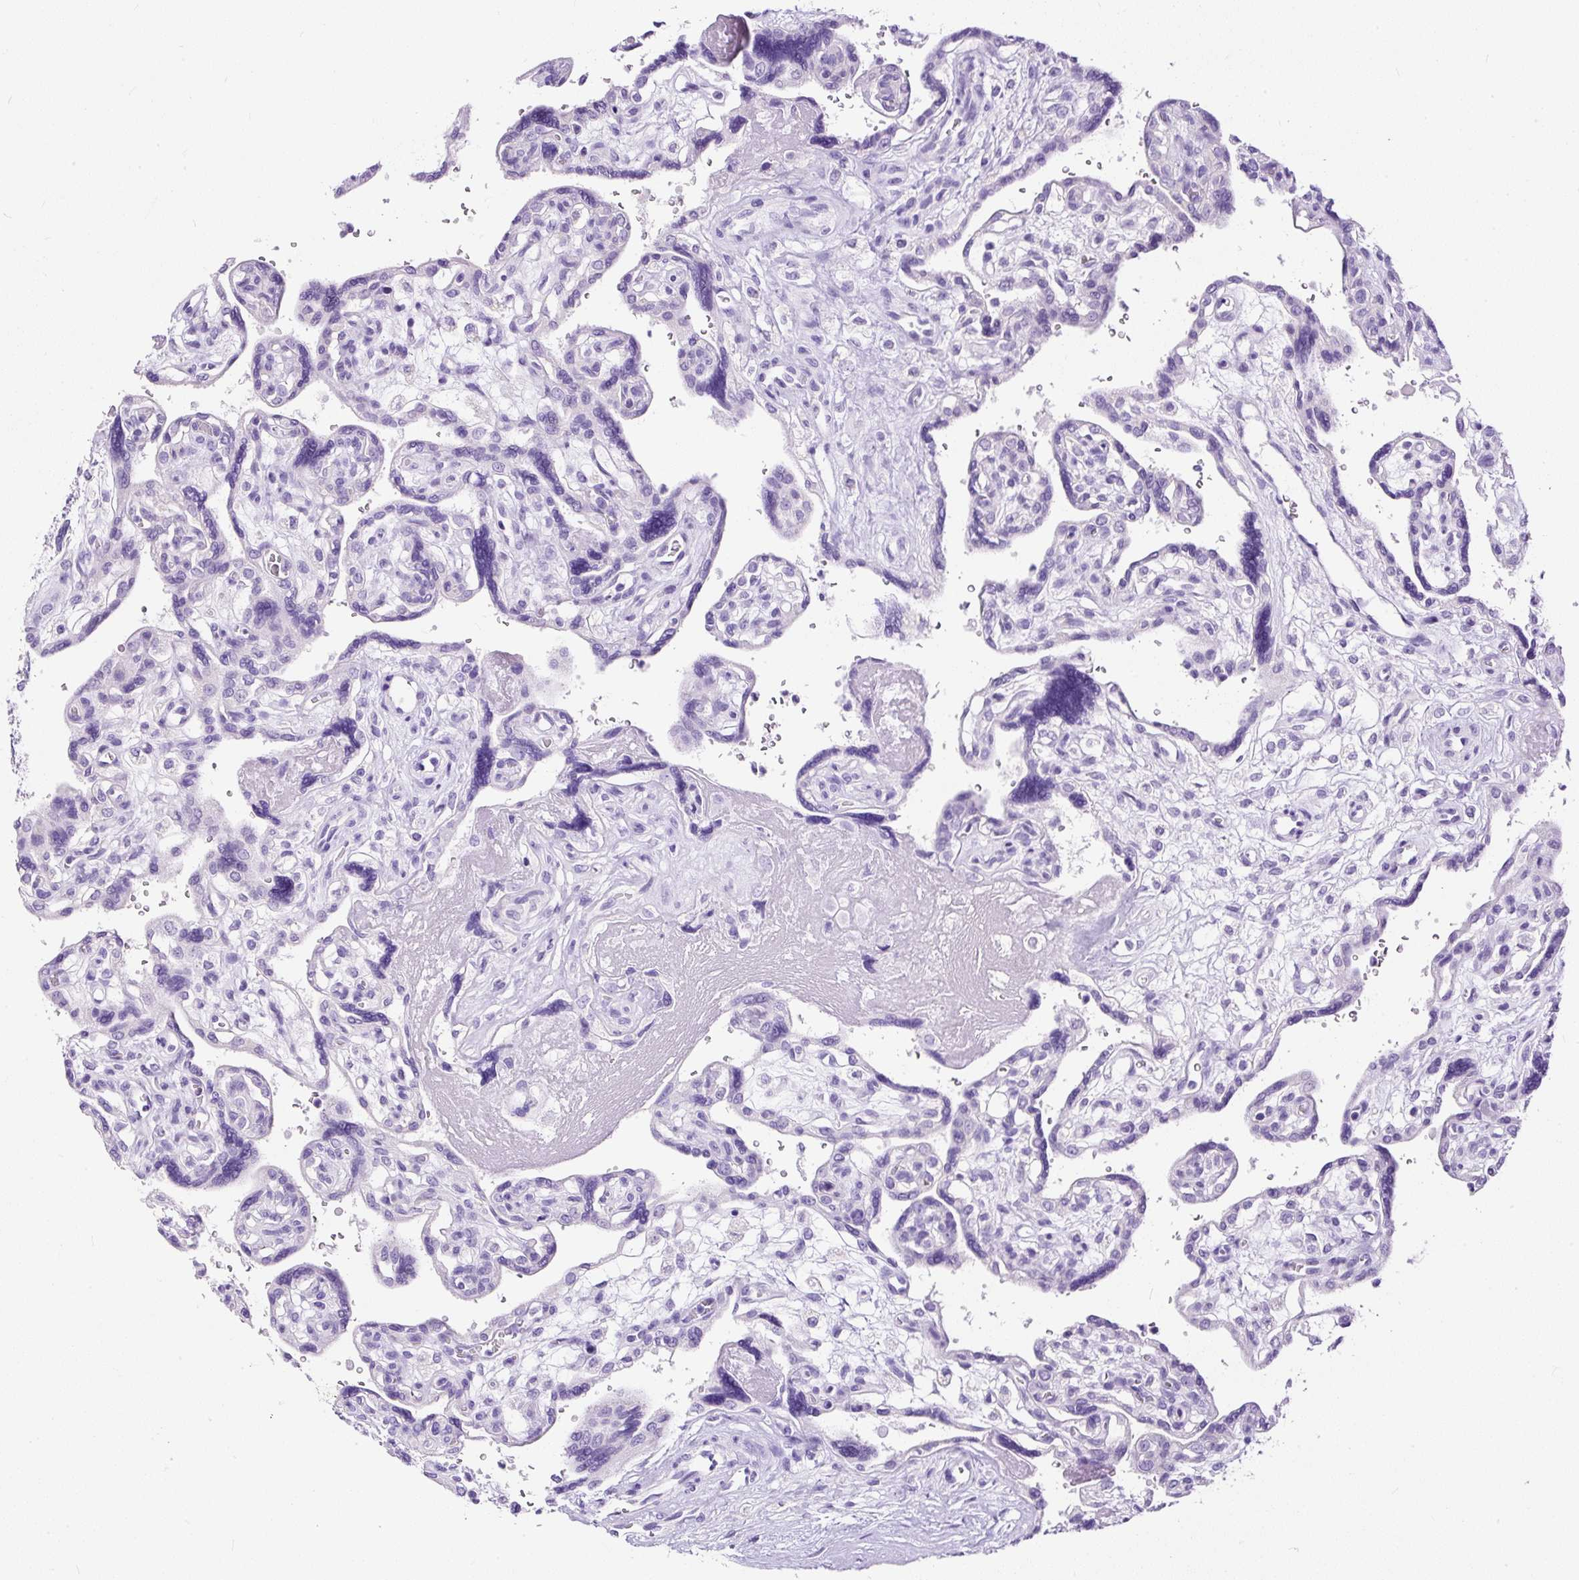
{"staining": {"intensity": "negative", "quantity": "none", "location": "none"}, "tissue": "placenta", "cell_type": "Decidual cells", "image_type": "normal", "snomed": [{"axis": "morphology", "description": "Normal tissue, NOS"}, {"axis": "topography", "description": "Placenta"}], "caption": "This micrograph is of unremarkable placenta stained with immunohistochemistry (IHC) to label a protein in brown with the nuclei are counter-stained blue. There is no staining in decidual cells. The staining was performed using DAB (3,3'-diaminobenzidine) to visualize the protein expression in brown, while the nuclei were stained in blue with hematoxylin (Magnification: 20x).", "gene": "STOX2", "patient": {"sex": "female", "age": 39}}